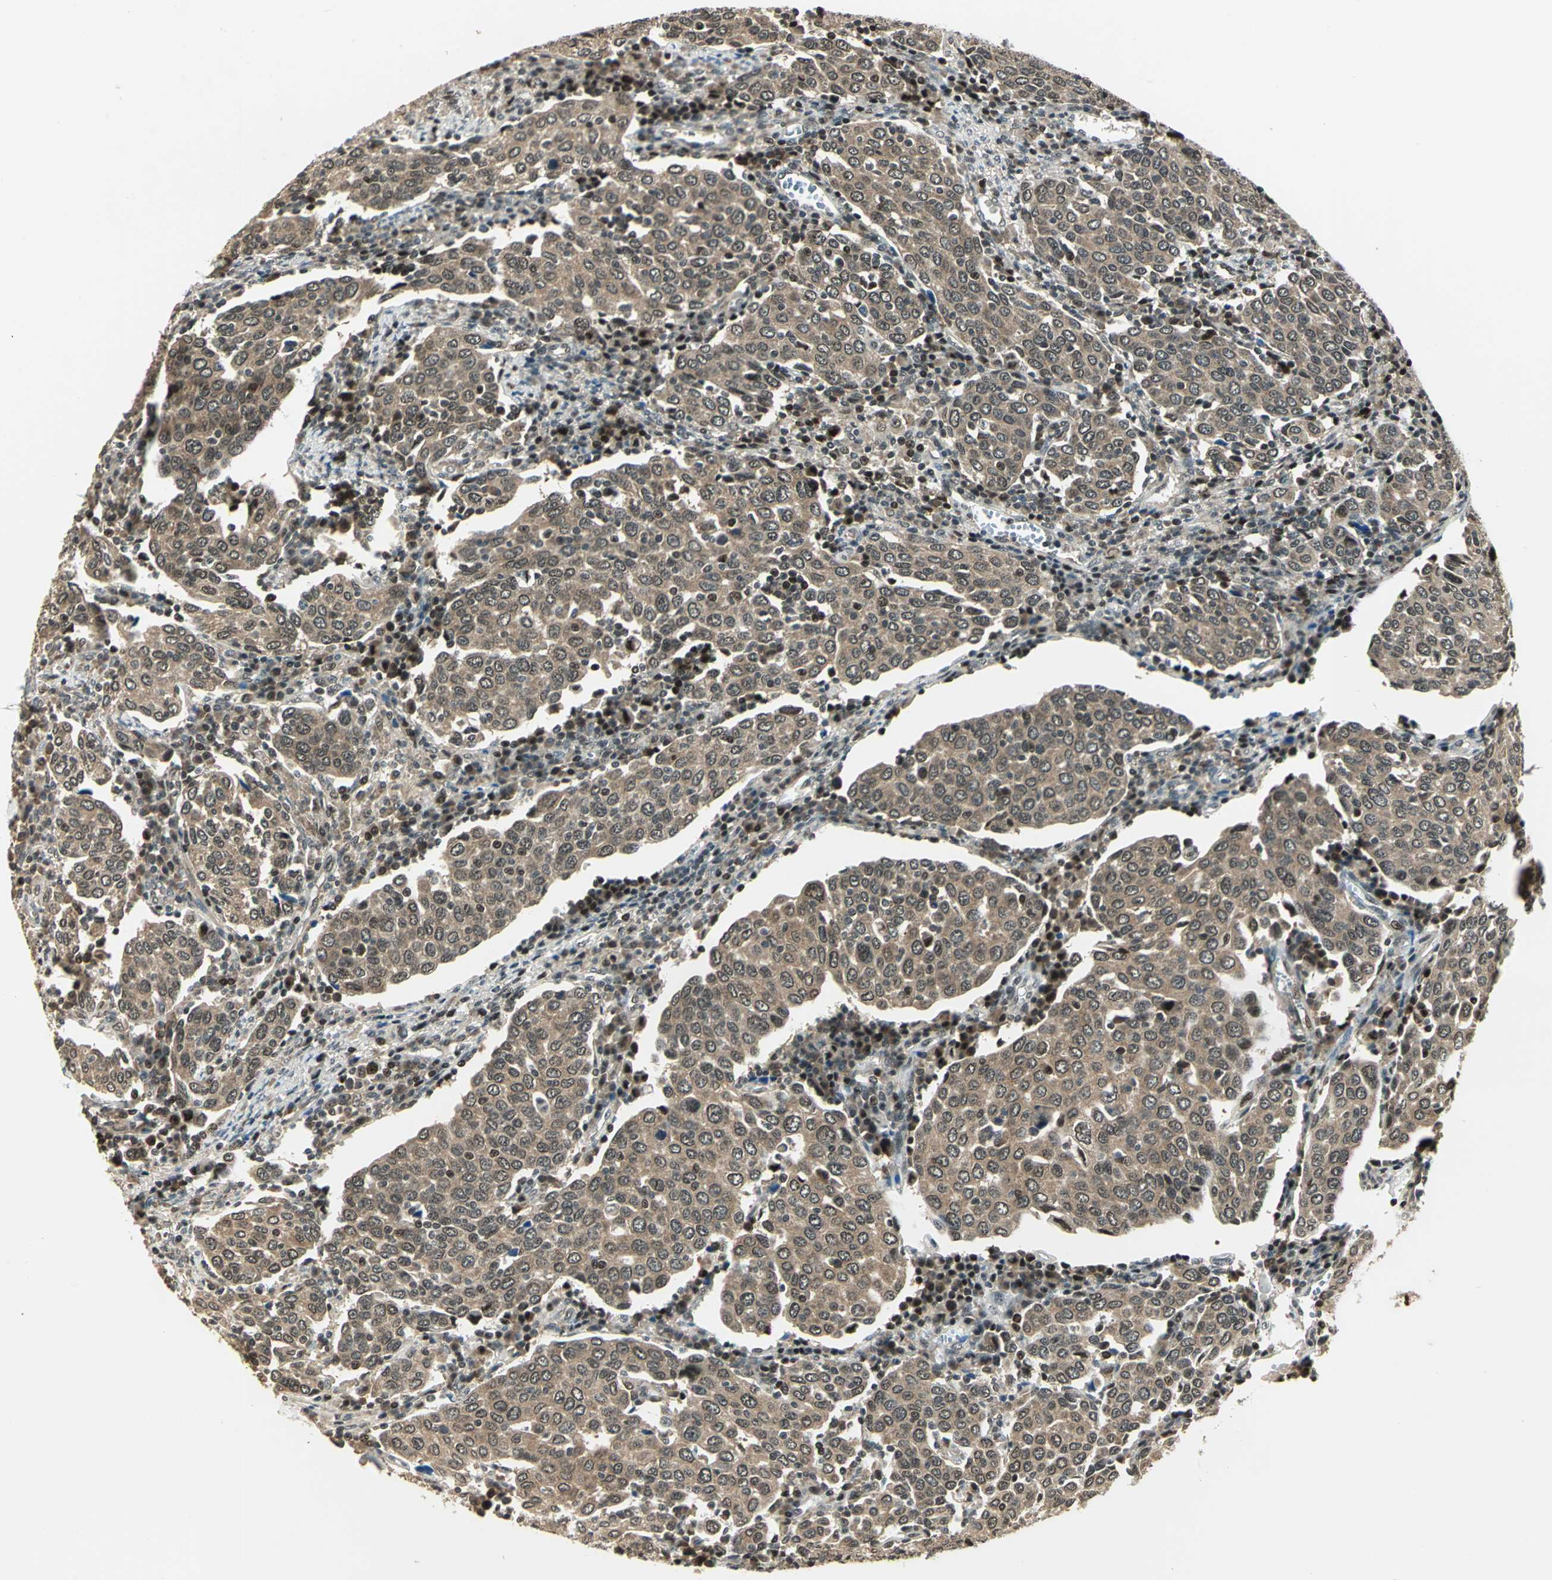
{"staining": {"intensity": "weak", "quantity": ">75%", "location": "cytoplasmic/membranous,nuclear"}, "tissue": "cervical cancer", "cell_type": "Tumor cells", "image_type": "cancer", "snomed": [{"axis": "morphology", "description": "Squamous cell carcinoma, NOS"}, {"axis": "topography", "description": "Cervix"}], "caption": "This is a photomicrograph of immunohistochemistry staining of squamous cell carcinoma (cervical), which shows weak staining in the cytoplasmic/membranous and nuclear of tumor cells.", "gene": "PSMC3", "patient": {"sex": "female", "age": 40}}